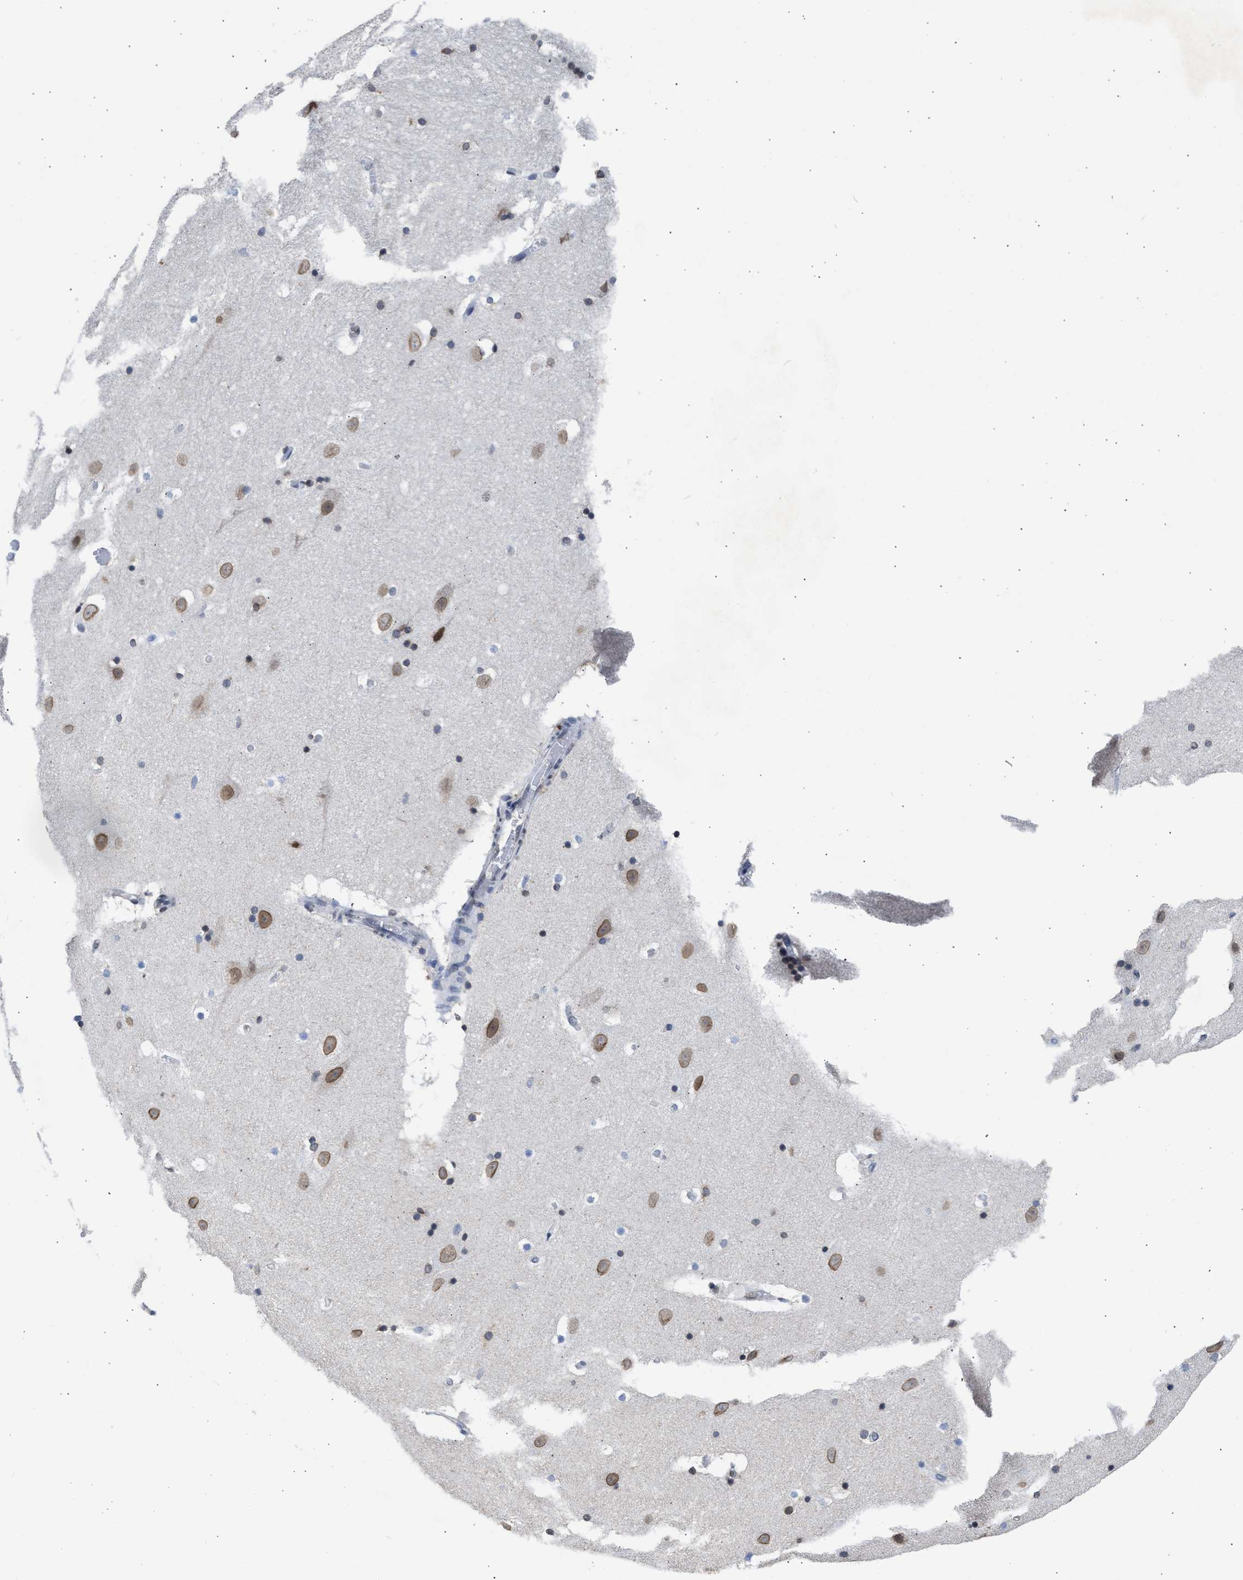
{"staining": {"intensity": "negative", "quantity": "none", "location": "none"}, "tissue": "hippocampus", "cell_type": "Glial cells", "image_type": "normal", "snomed": [{"axis": "morphology", "description": "Normal tissue, NOS"}, {"axis": "topography", "description": "Hippocampus"}], "caption": "A photomicrograph of human hippocampus is negative for staining in glial cells. Brightfield microscopy of immunohistochemistry stained with DAB (3,3'-diaminobenzidine) (brown) and hematoxylin (blue), captured at high magnification.", "gene": "NUP35", "patient": {"sex": "male", "age": 45}}